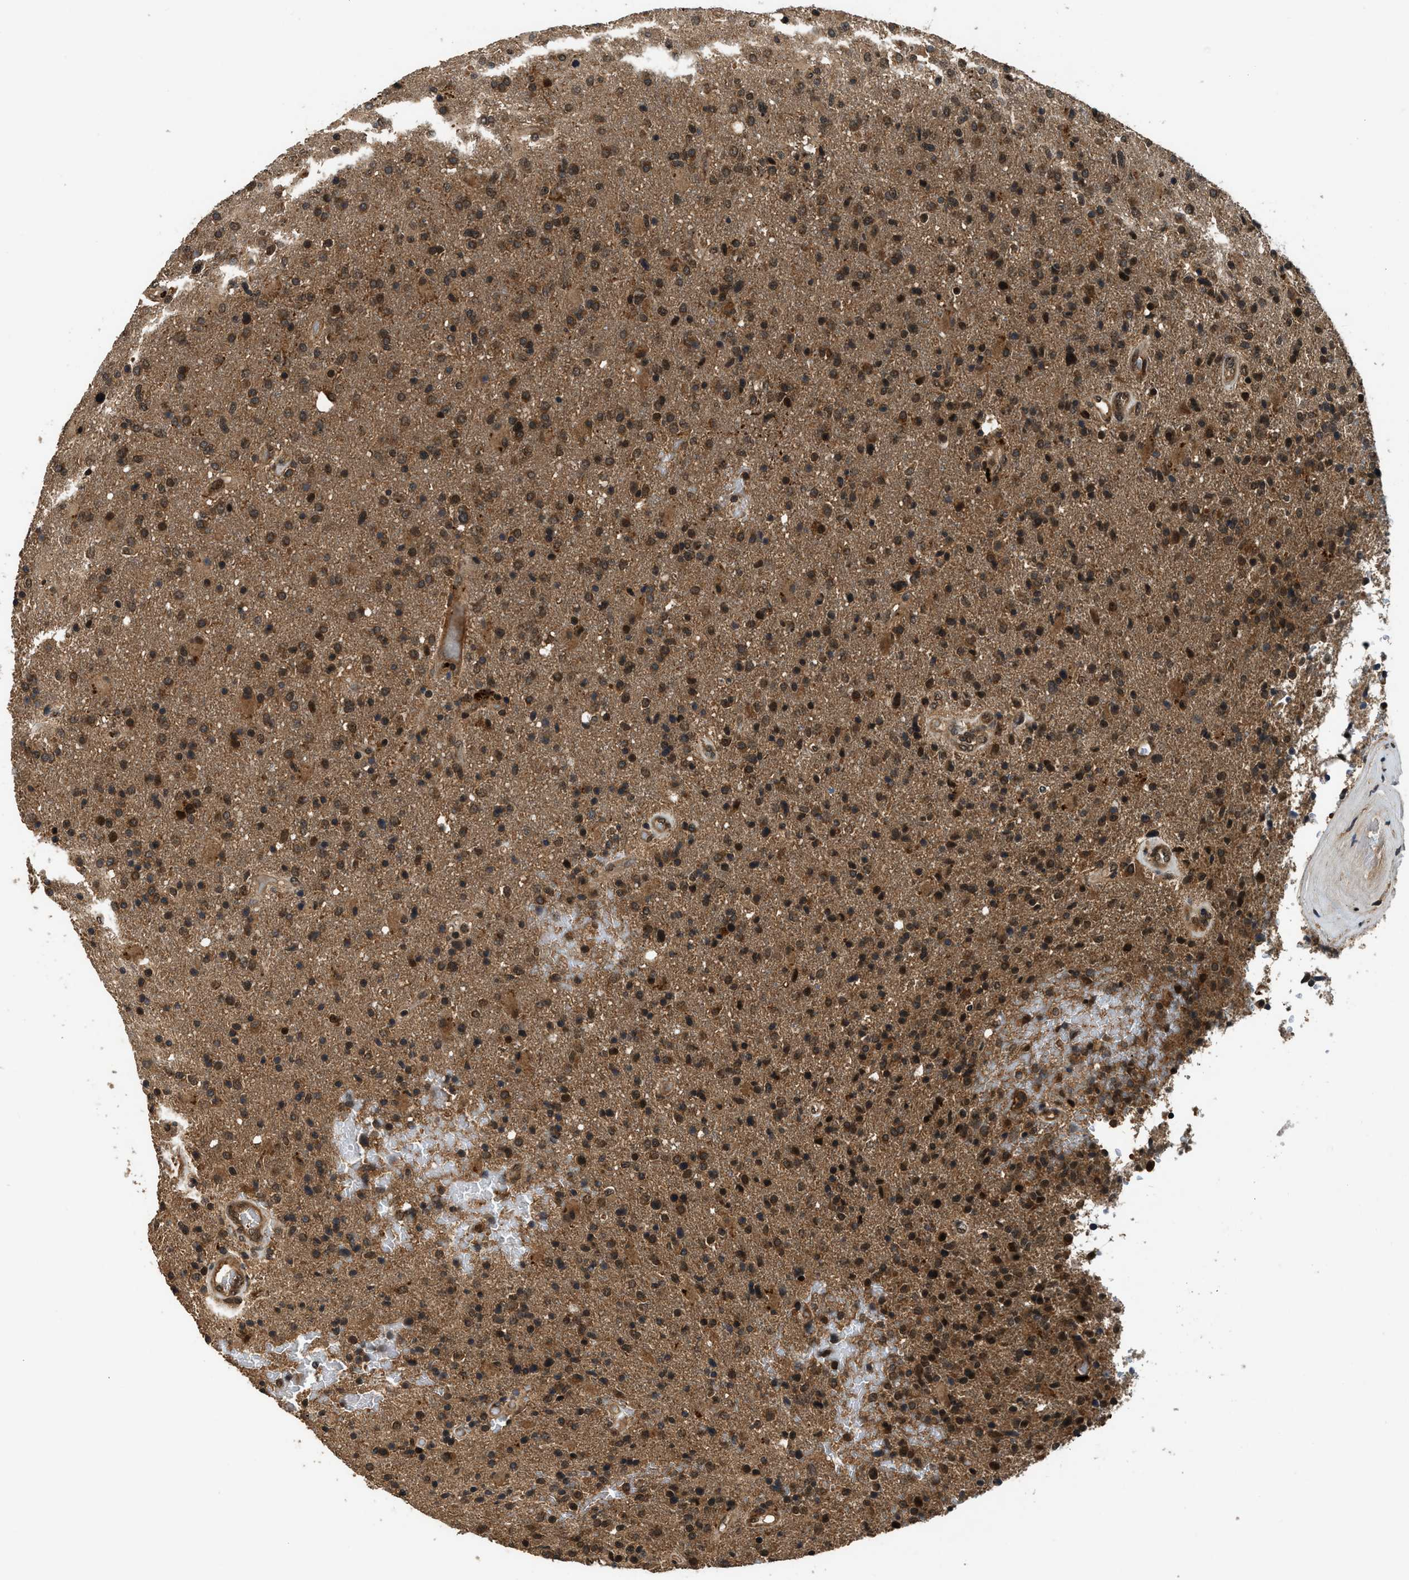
{"staining": {"intensity": "moderate", "quantity": ">75%", "location": "cytoplasmic/membranous,nuclear"}, "tissue": "glioma", "cell_type": "Tumor cells", "image_type": "cancer", "snomed": [{"axis": "morphology", "description": "Glioma, malignant, High grade"}, {"axis": "topography", "description": "Brain"}], "caption": "Tumor cells exhibit medium levels of moderate cytoplasmic/membranous and nuclear expression in approximately >75% of cells in human malignant glioma (high-grade).", "gene": "RPS6KB1", "patient": {"sex": "male", "age": 72}}